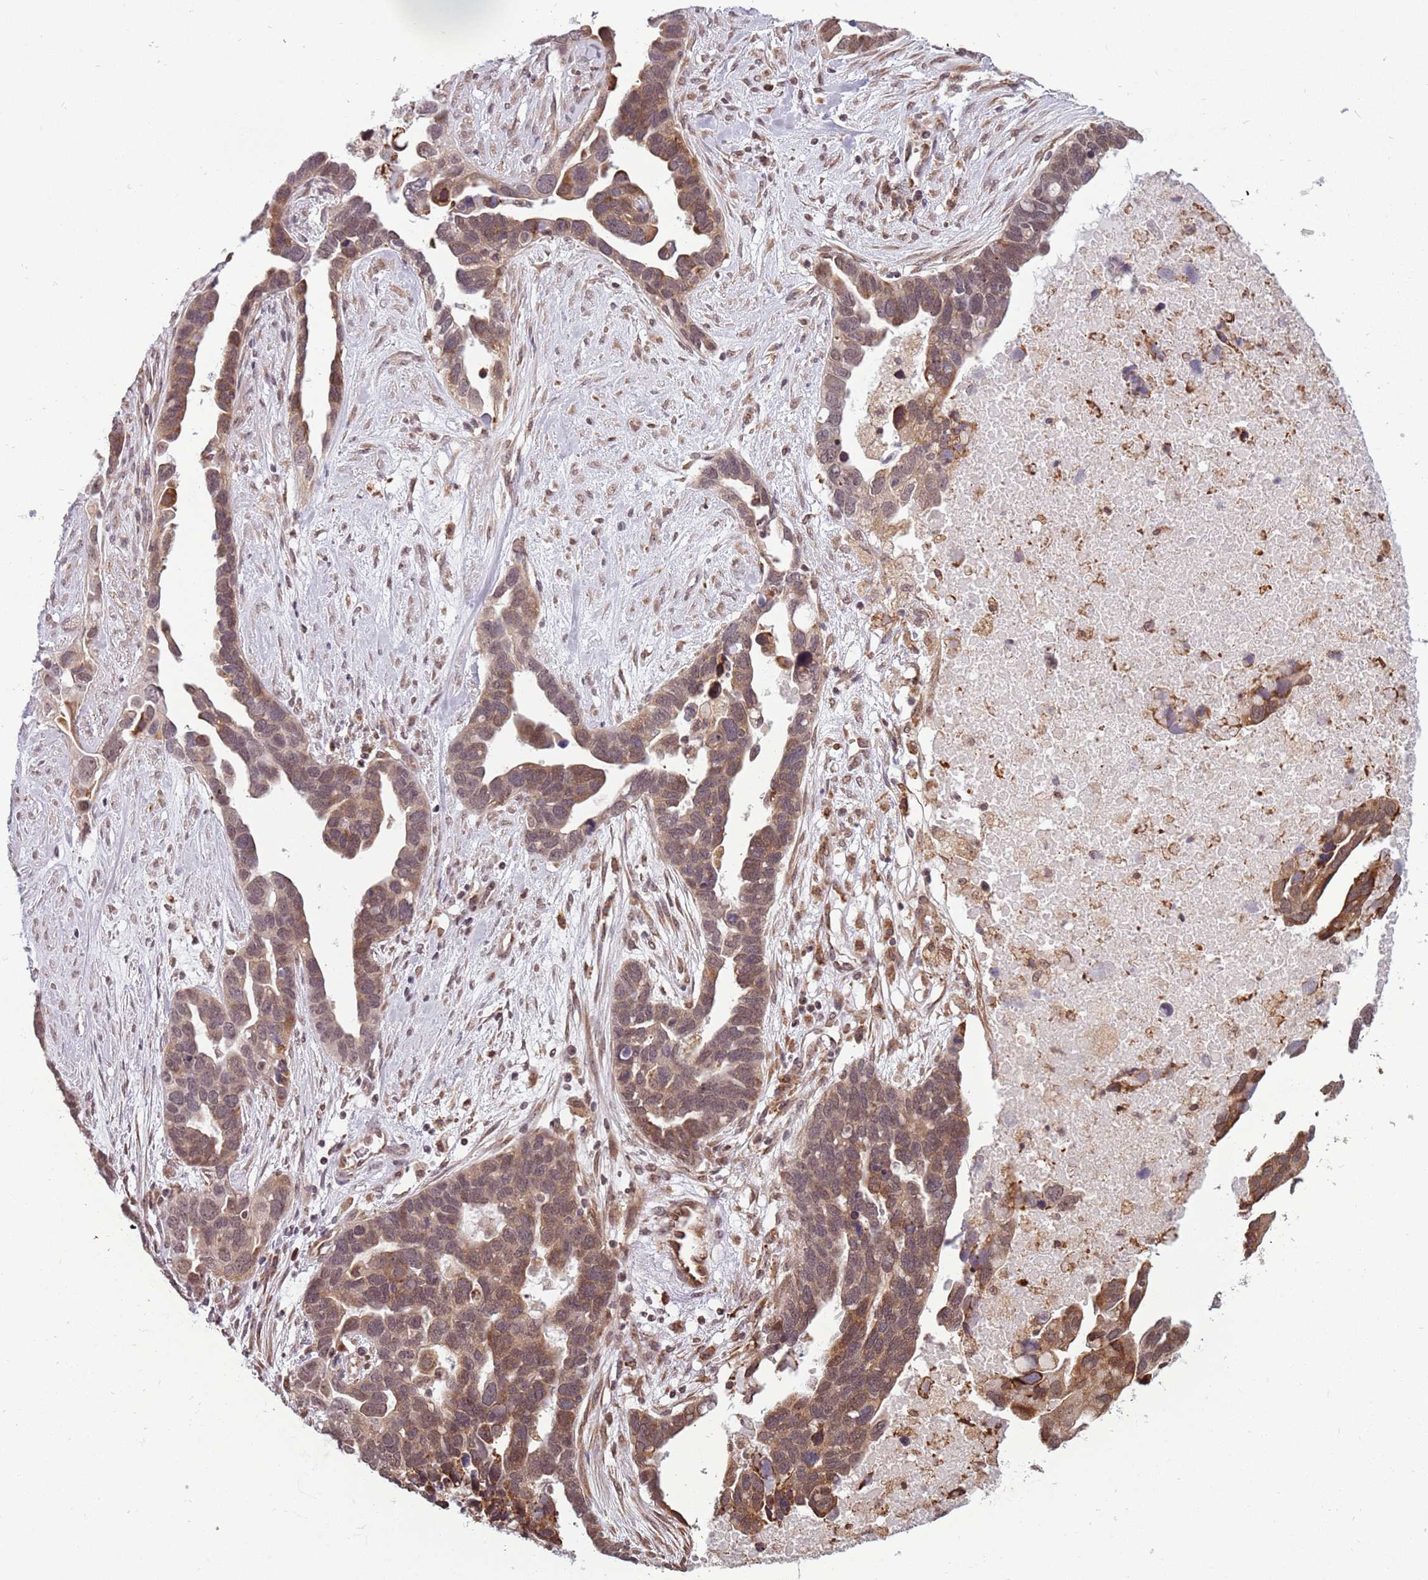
{"staining": {"intensity": "moderate", "quantity": "25%-75%", "location": "cytoplasmic/membranous,nuclear"}, "tissue": "ovarian cancer", "cell_type": "Tumor cells", "image_type": "cancer", "snomed": [{"axis": "morphology", "description": "Cystadenocarcinoma, serous, NOS"}, {"axis": "topography", "description": "Ovary"}], "caption": "Immunohistochemical staining of ovarian serous cystadenocarcinoma reveals medium levels of moderate cytoplasmic/membranous and nuclear protein positivity in about 25%-75% of tumor cells.", "gene": "BARD1", "patient": {"sex": "female", "age": 54}}